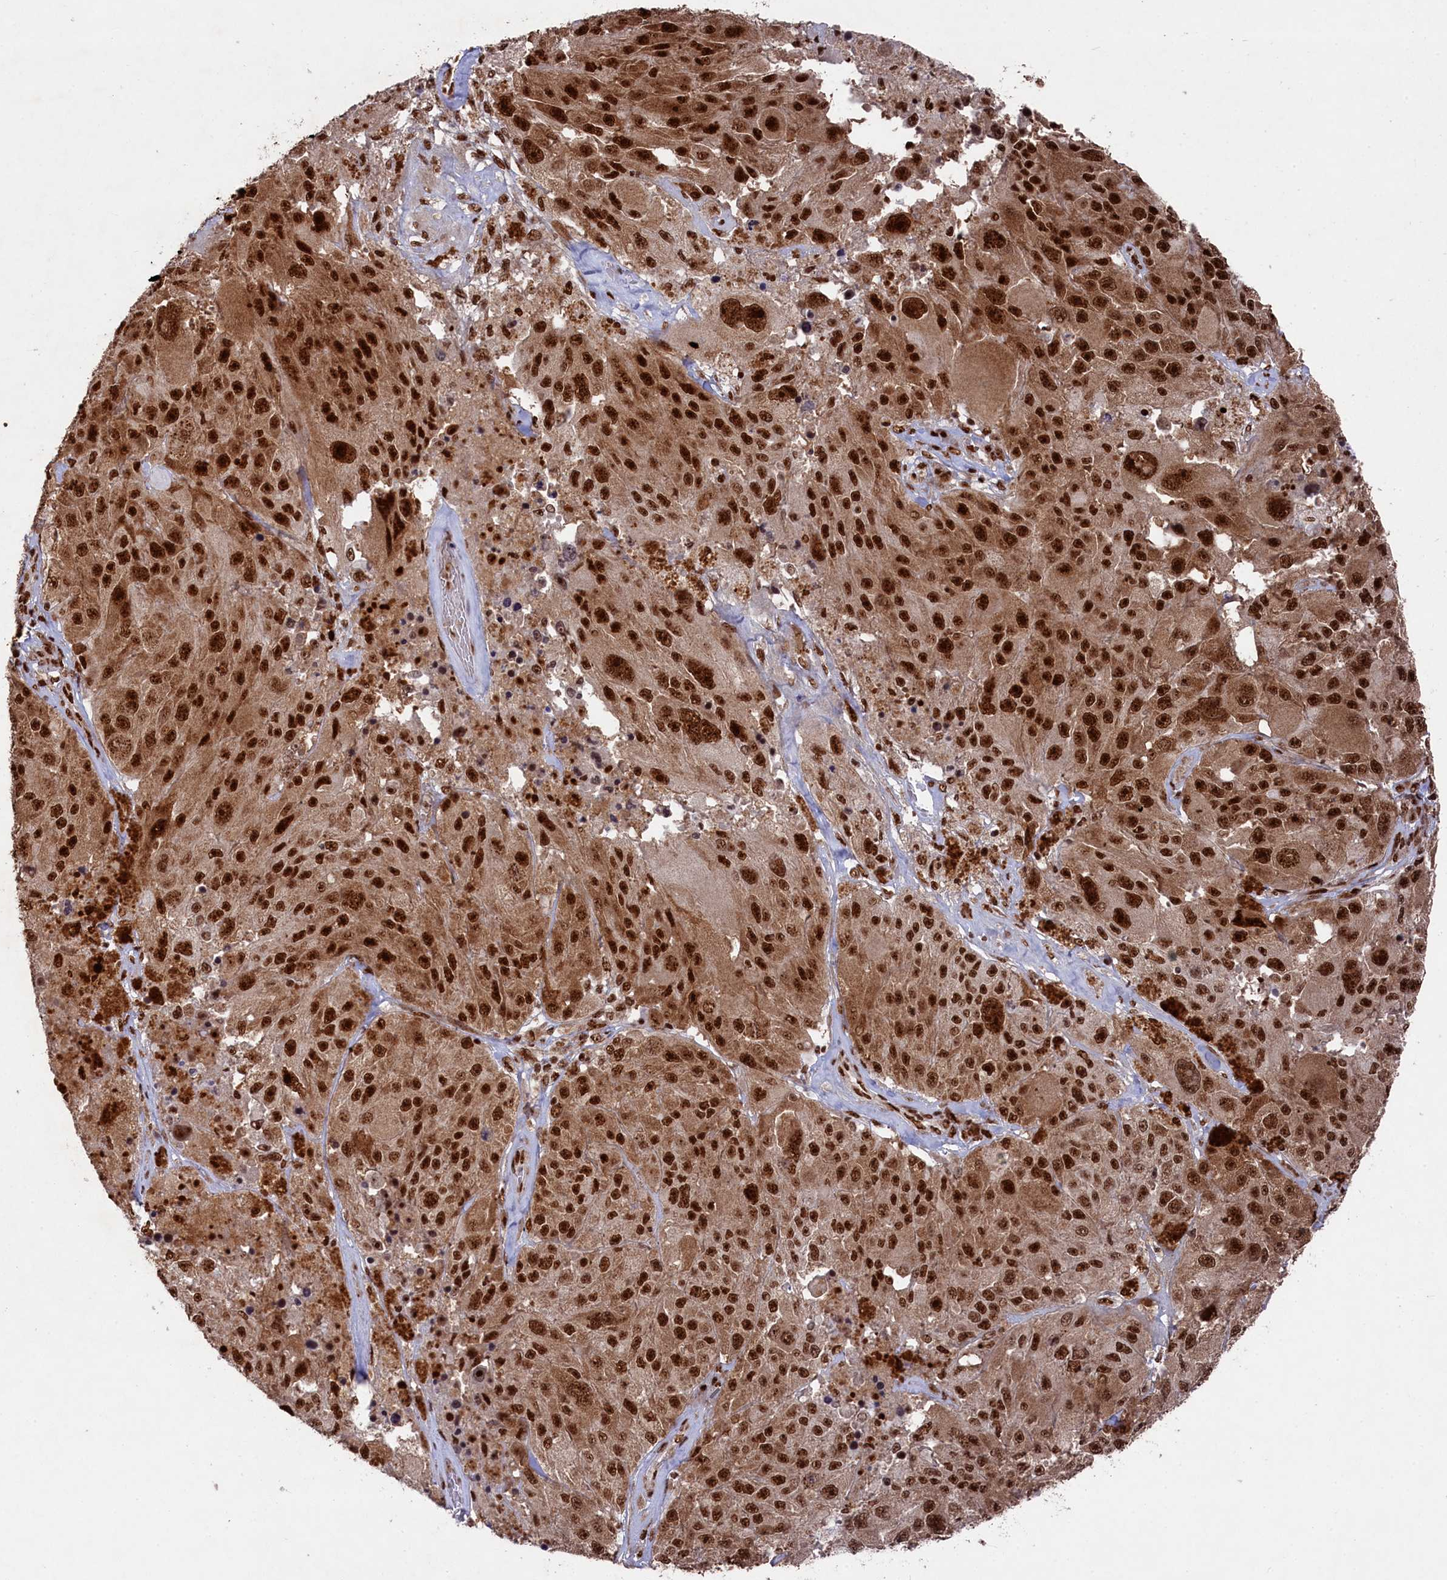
{"staining": {"intensity": "strong", "quantity": ">75%", "location": "nuclear"}, "tissue": "melanoma", "cell_type": "Tumor cells", "image_type": "cancer", "snomed": [{"axis": "morphology", "description": "Malignant melanoma, Metastatic site"}, {"axis": "topography", "description": "Lymph node"}], "caption": "Melanoma was stained to show a protein in brown. There is high levels of strong nuclear positivity in about >75% of tumor cells.", "gene": "PRPF31", "patient": {"sex": "male", "age": 62}}